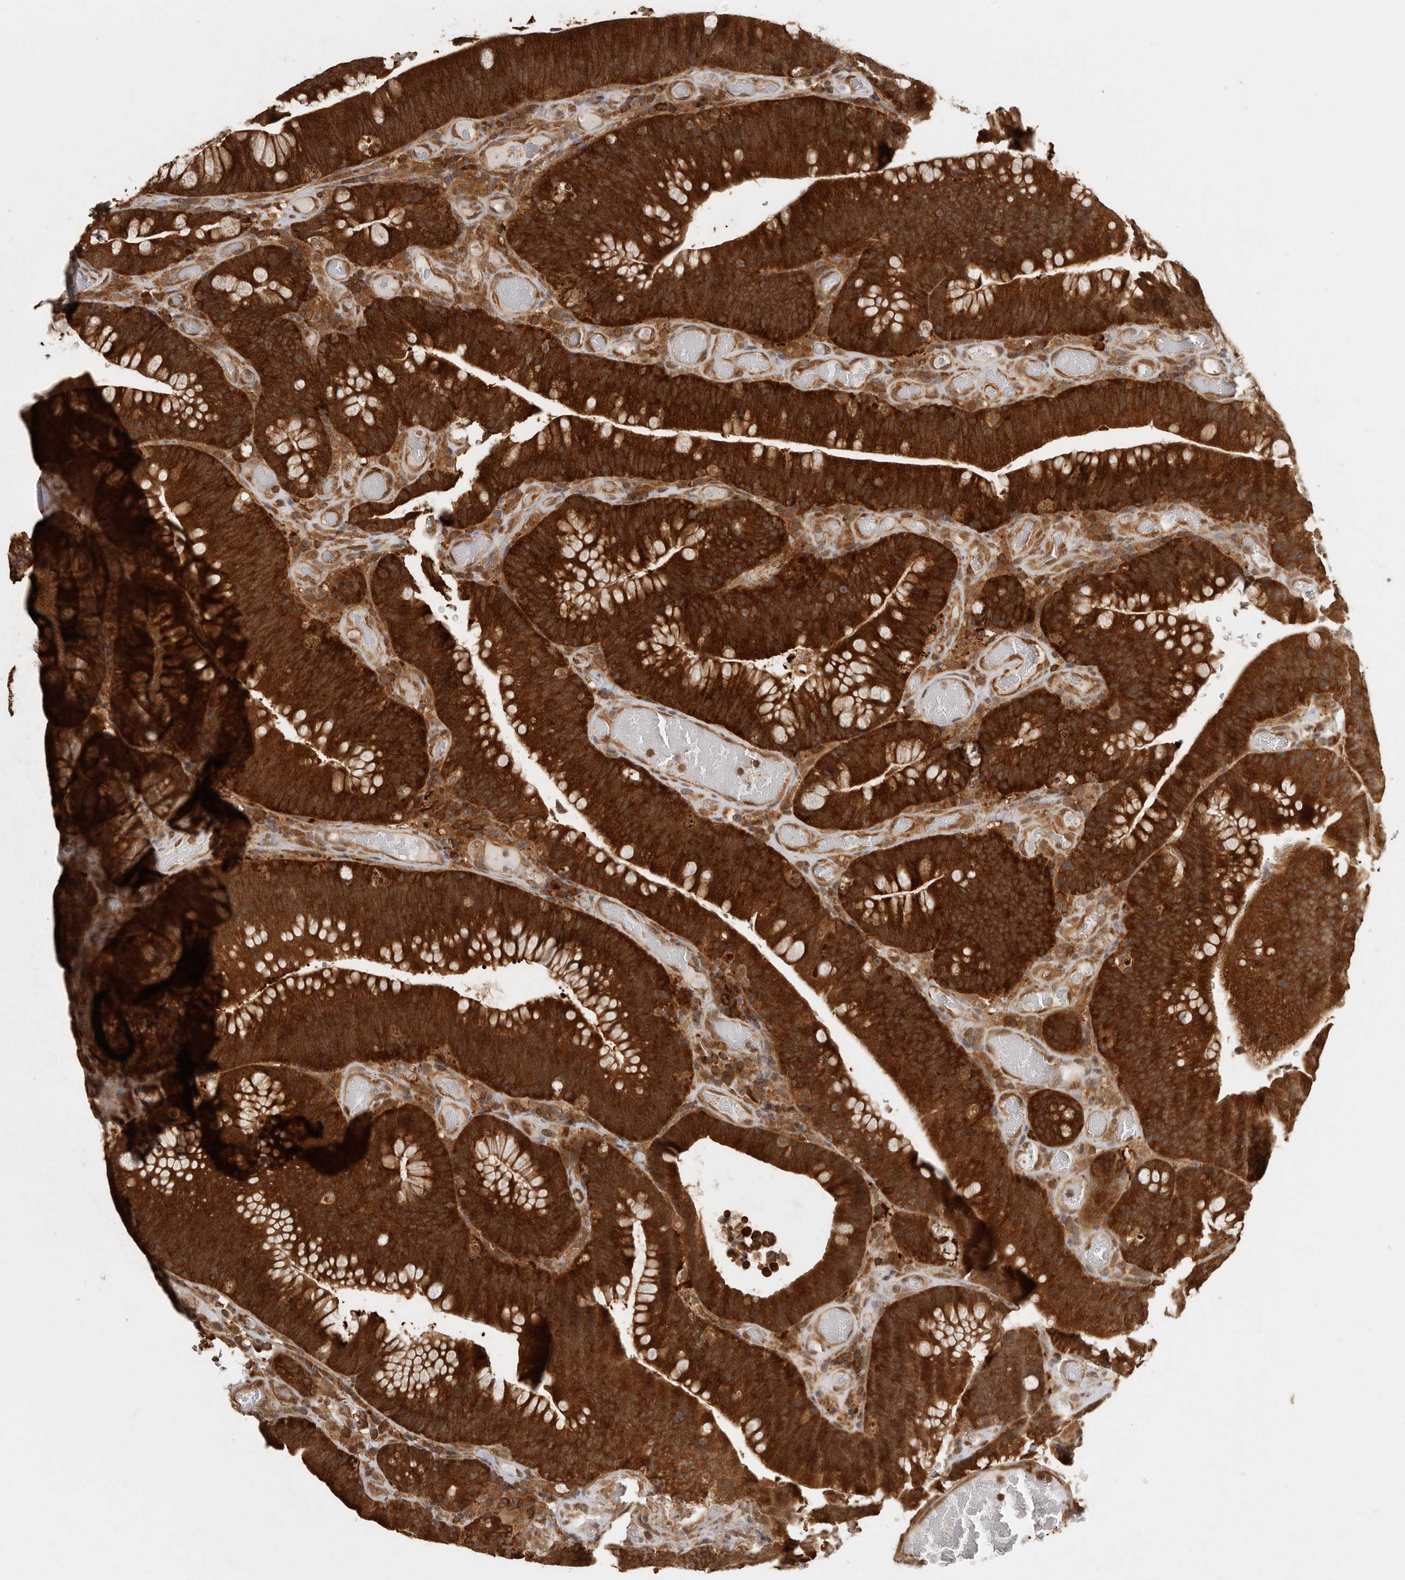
{"staining": {"intensity": "strong", "quantity": ">75%", "location": "cytoplasmic/membranous"}, "tissue": "colorectal cancer", "cell_type": "Tumor cells", "image_type": "cancer", "snomed": [{"axis": "morphology", "description": "Normal tissue, NOS"}, {"axis": "topography", "description": "Colon"}], "caption": "Protein analysis of colorectal cancer tissue shows strong cytoplasmic/membranous staining in approximately >75% of tumor cells. (IHC, brightfield microscopy, high magnification).", "gene": "CCT8", "patient": {"sex": "female", "age": 82}}